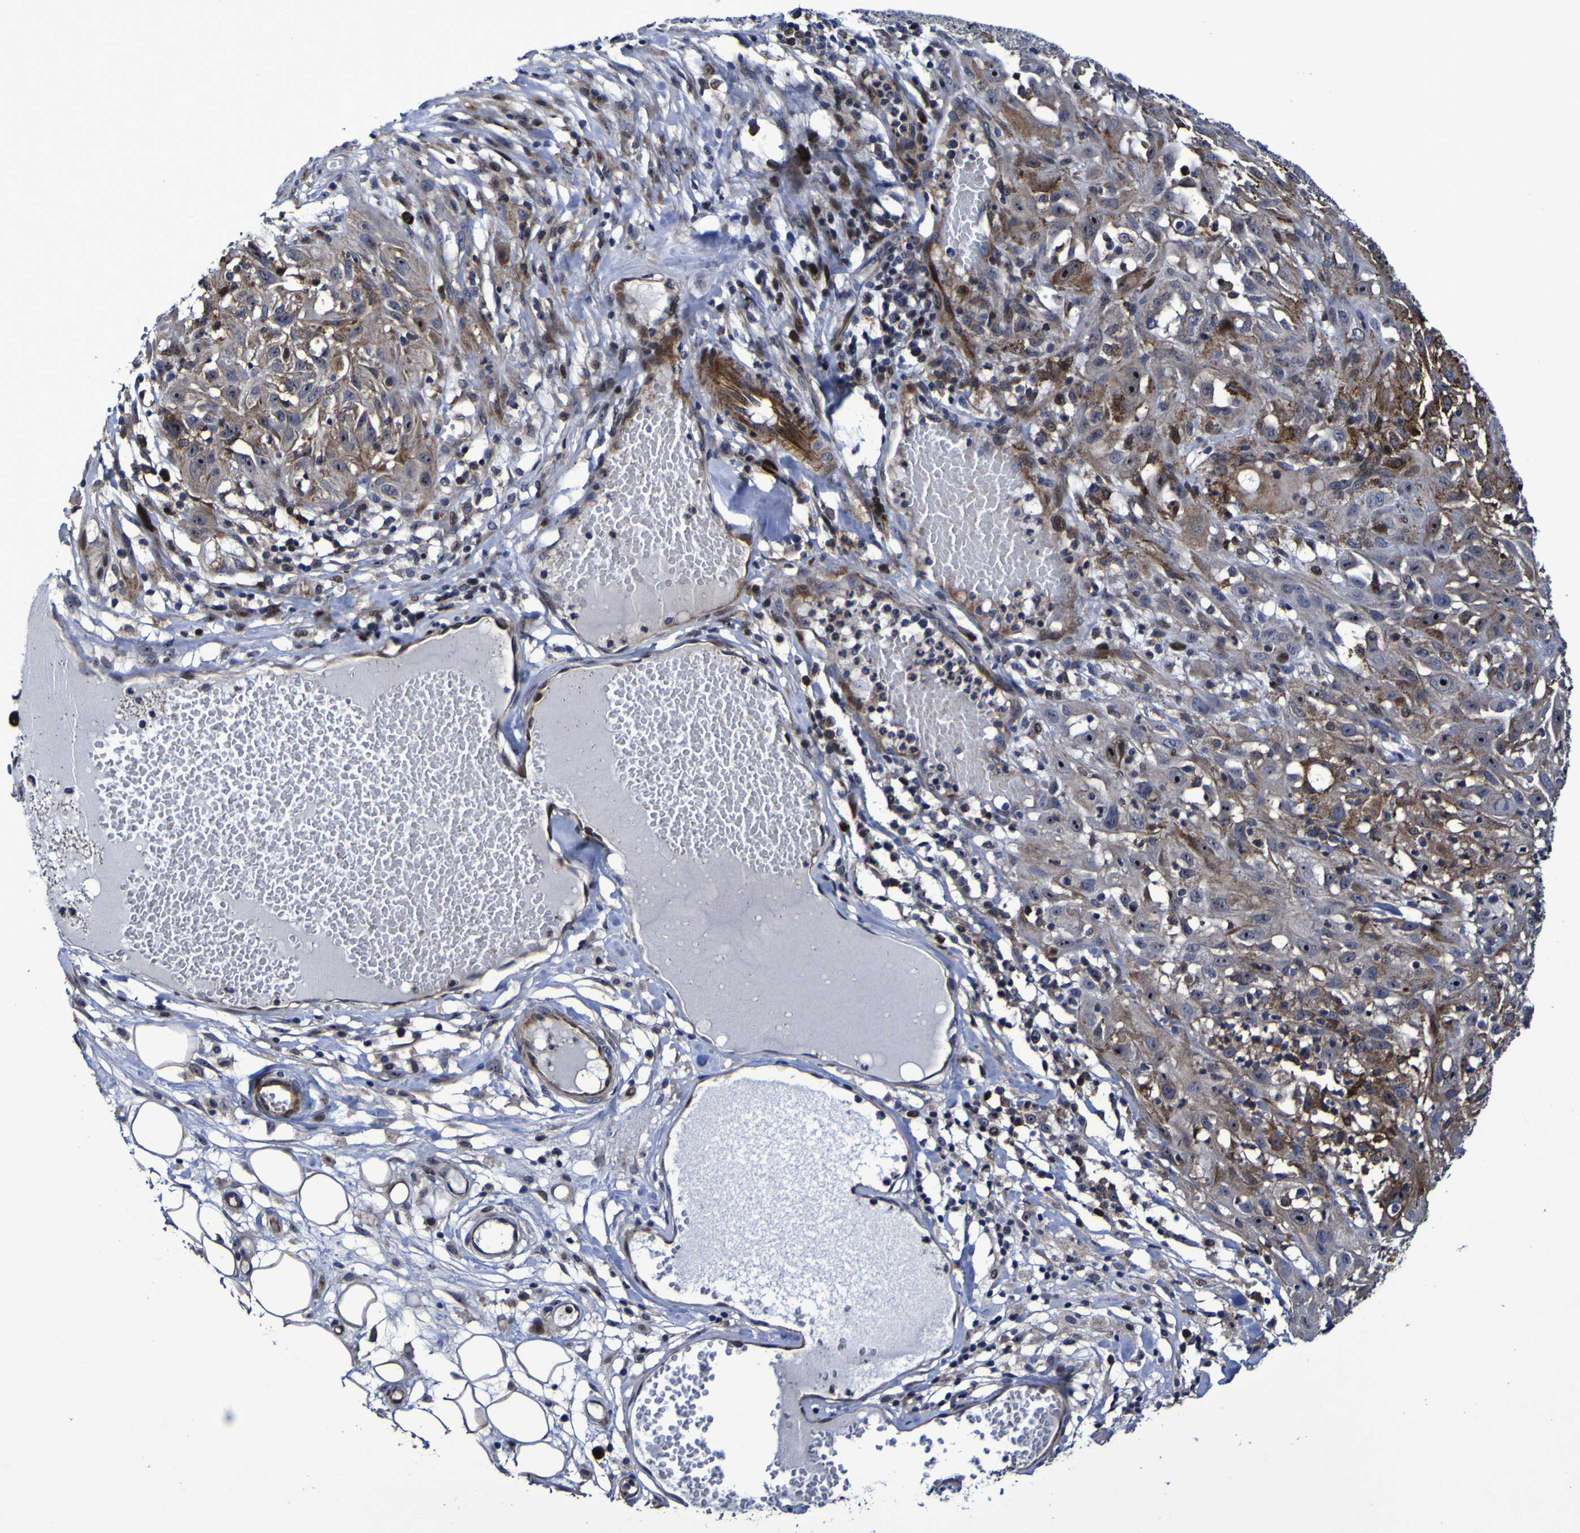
{"staining": {"intensity": "moderate", "quantity": ">75%", "location": "cytoplasmic/membranous,nuclear"}, "tissue": "skin cancer", "cell_type": "Tumor cells", "image_type": "cancer", "snomed": [{"axis": "morphology", "description": "Squamous cell carcinoma, NOS"}, {"axis": "topography", "description": "Skin"}], "caption": "Protein analysis of skin squamous cell carcinoma tissue demonstrates moderate cytoplasmic/membranous and nuclear staining in about >75% of tumor cells. (Brightfield microscopy of DAB IHC at high magnification).", "gene": "MGLL", "patient": {"sex": "male", "age": 75}}